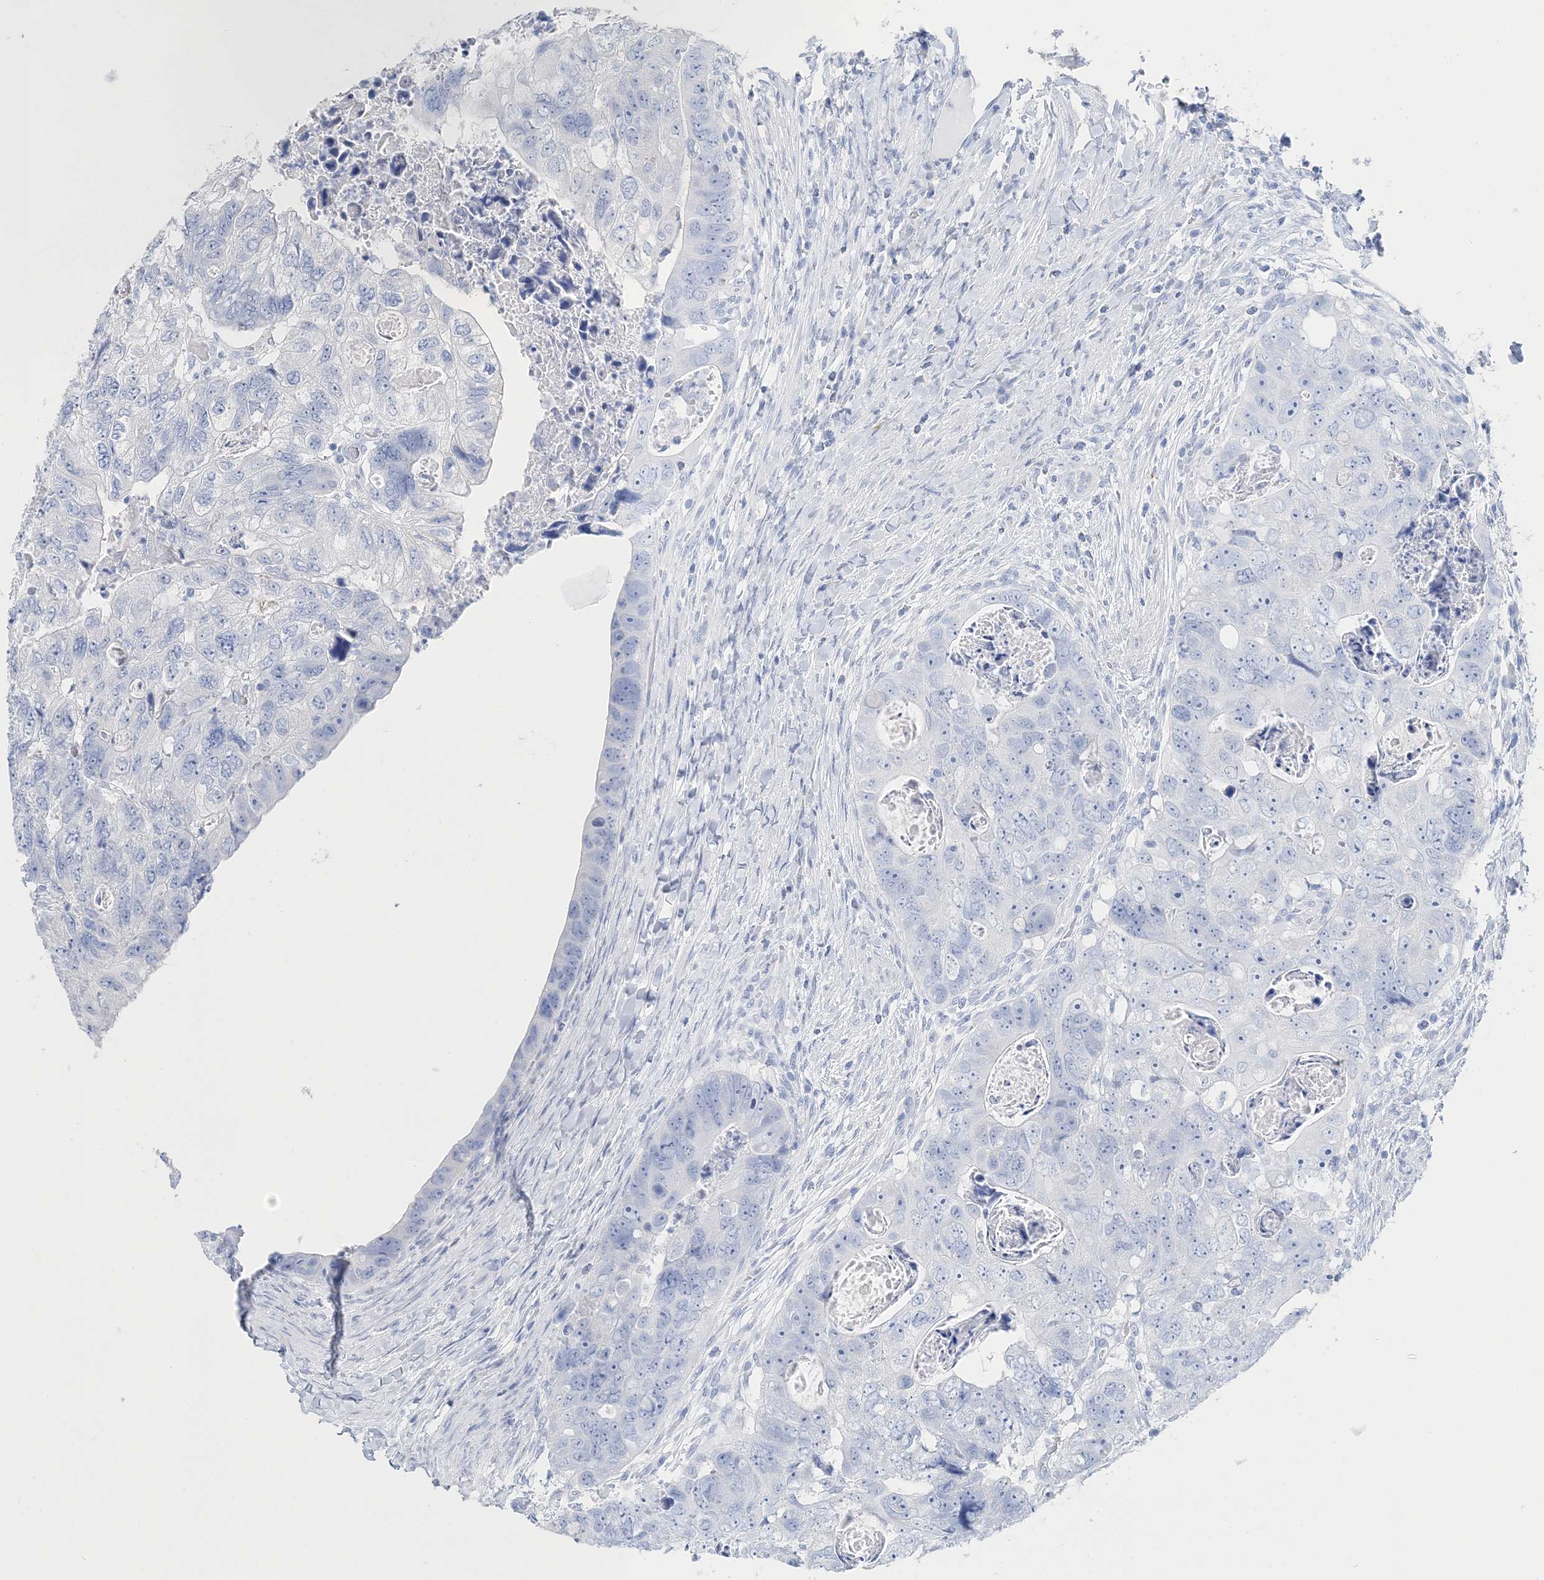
{"staining": {"intensity": "negative", "quantity": "none", "location": "none"}, "tissue": "colorectal cancer", "cell_type": "Tumor cells", "image_type": "cancer", "snomed": [{"axis": "morphology", "description": "Adenocarcinoma, NOS"}, {"axis": "topography", "description": "Rectum"}], "caption": "DAB (3,3'-diaminobenzidine) immunohistochemical staining of human colorectal cancer demonstrates no significant positivity in tumor cells.", "gene": "TSPYL6", "patient": {"sex": "male", "age": 59}}